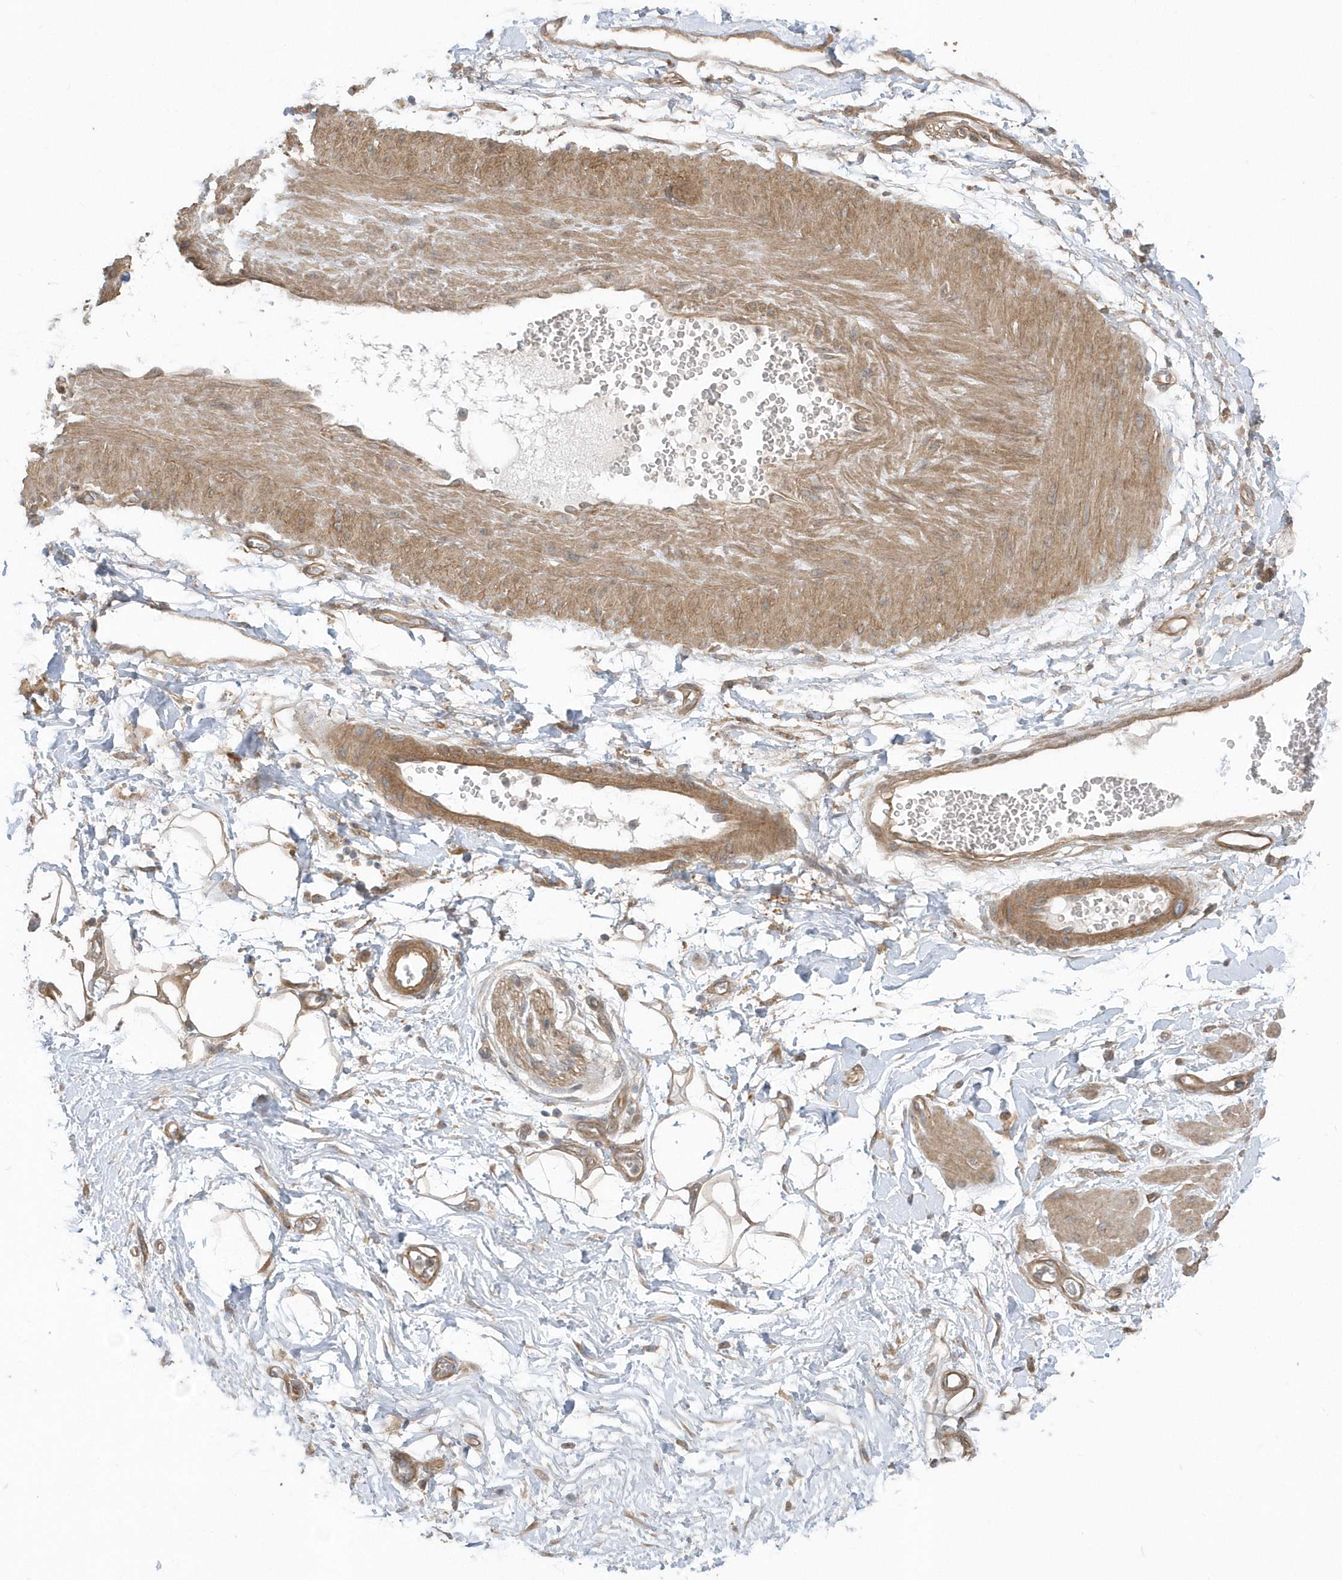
{"staining": {"intensity": "strong", "quantity": ">75%", "location": "cytoplasmic/membranous"}, "tissue": "adipose tissue", "cell_type": "Adipocytes", "image_type": "normal", "snomed": [{"axis": "morphology", "description": "Normal tissue, NOS"}, {"axis": "morphology", "description": "Adenocarcinoma, NOS"}, {"axis": "topography", "description": "Pancreas"}, {"axis": "topography", "description": "Peripheral nerve tissue"}], "caption": "Adipocytes reveal high levels of strong cytoplasmic/membranous expression in about >75% of cells in benign human adipose tissue.", "gene": "ACTR1A", "patient": {"sex": "male", "age": 59}}